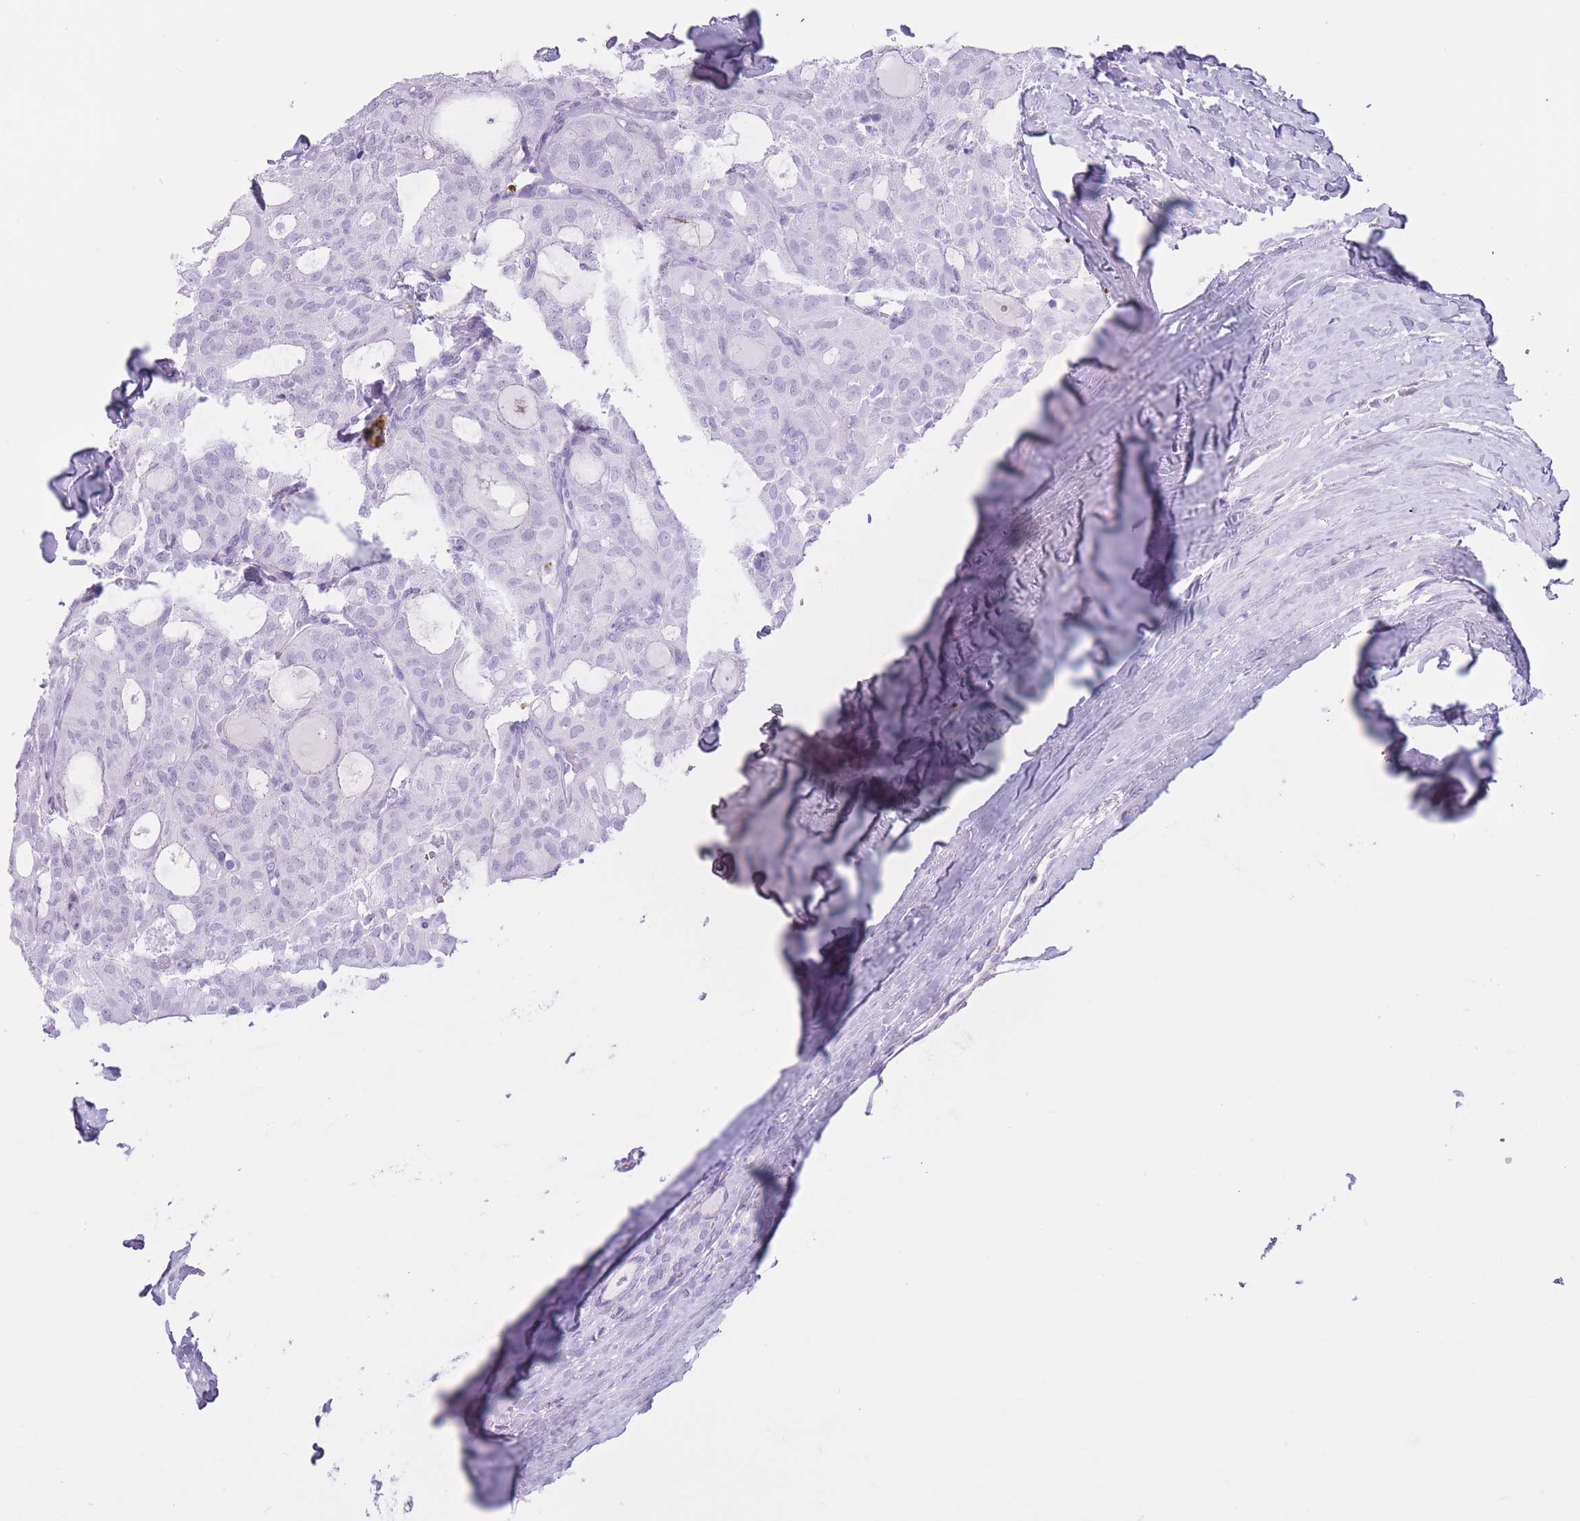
{"staining": {"intensity": "negative", "quantity": "none", "location": "none"}, "tissue": "thyroid cancer", "cell_type": "Tumor cells", "image_type": "cancer", "snomed": [{"axis": "morphology", "description": "Follicular adenoma carcinoma, NOS"}, {"axis": "topography", "description": "Thyroid gland"}], "caption": "Tumor cells are negative for brown protein staining in follicular adenoma carcinoma (thyroid). (DAB IHC with hematoxylin counter stain).", "gene": "PNMA3", "patient": {"sex": "male", "age": 75}}